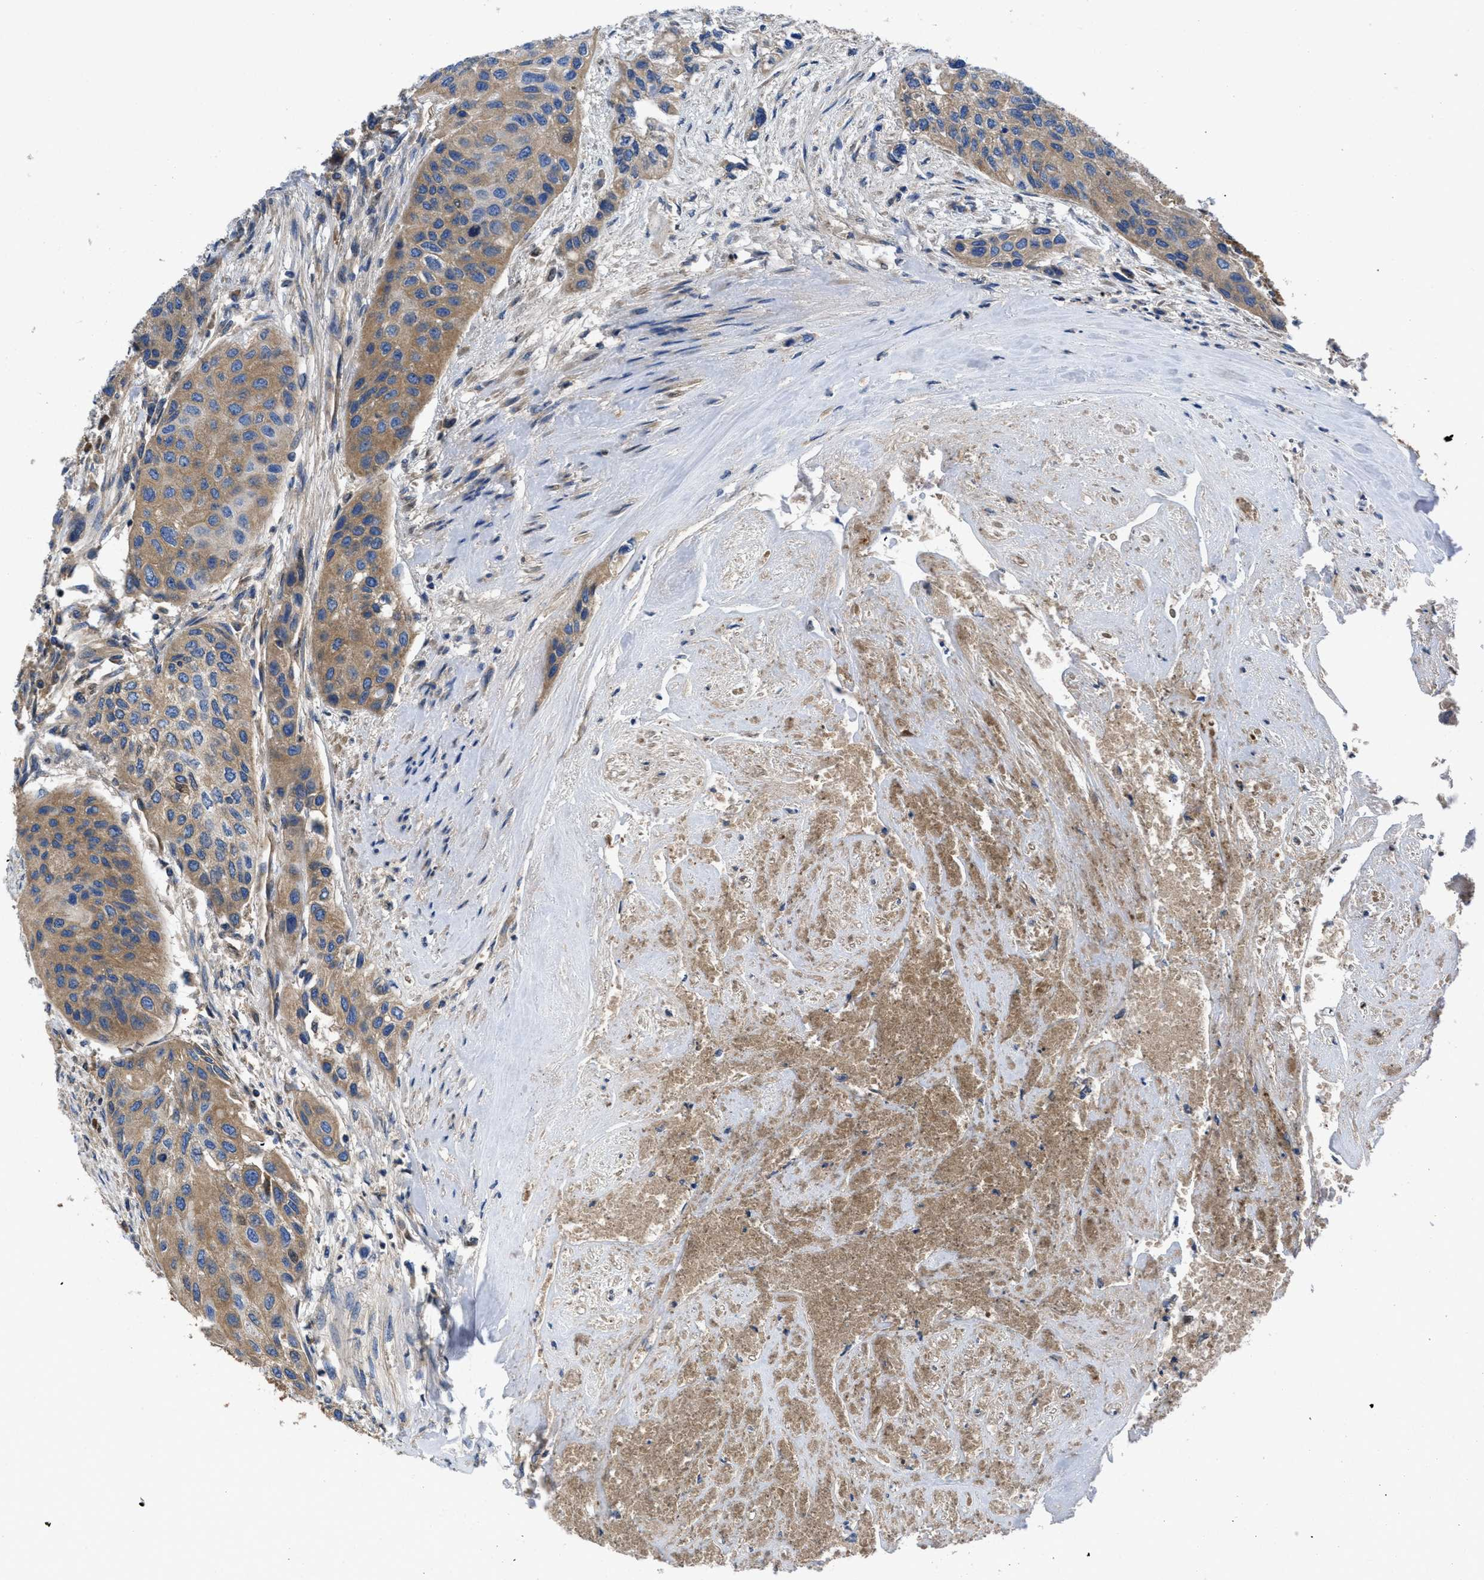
{"staining": {"intensity": "moderate", "quantity": ">75%", "location": "cytoplasmic/membranous"}, "tissue": "urothelial cancer", "cell_type": "Tumor cells", "image_type": "cancer", "snomed": [{"axis": "morphology", "description": "Urothelial carcinoma, High grade"}, {"axis": "topography", "description": "Urinary bladder"}], "caption": "The micrograph reveals staining of urothelial carcinoma (high-grade), revealing moderate cytoplasmic/membranous protein staining (brown color) within tumor cells.", "gene": "SERPINA6", "patient": {"sex": "female", "age": 56}}